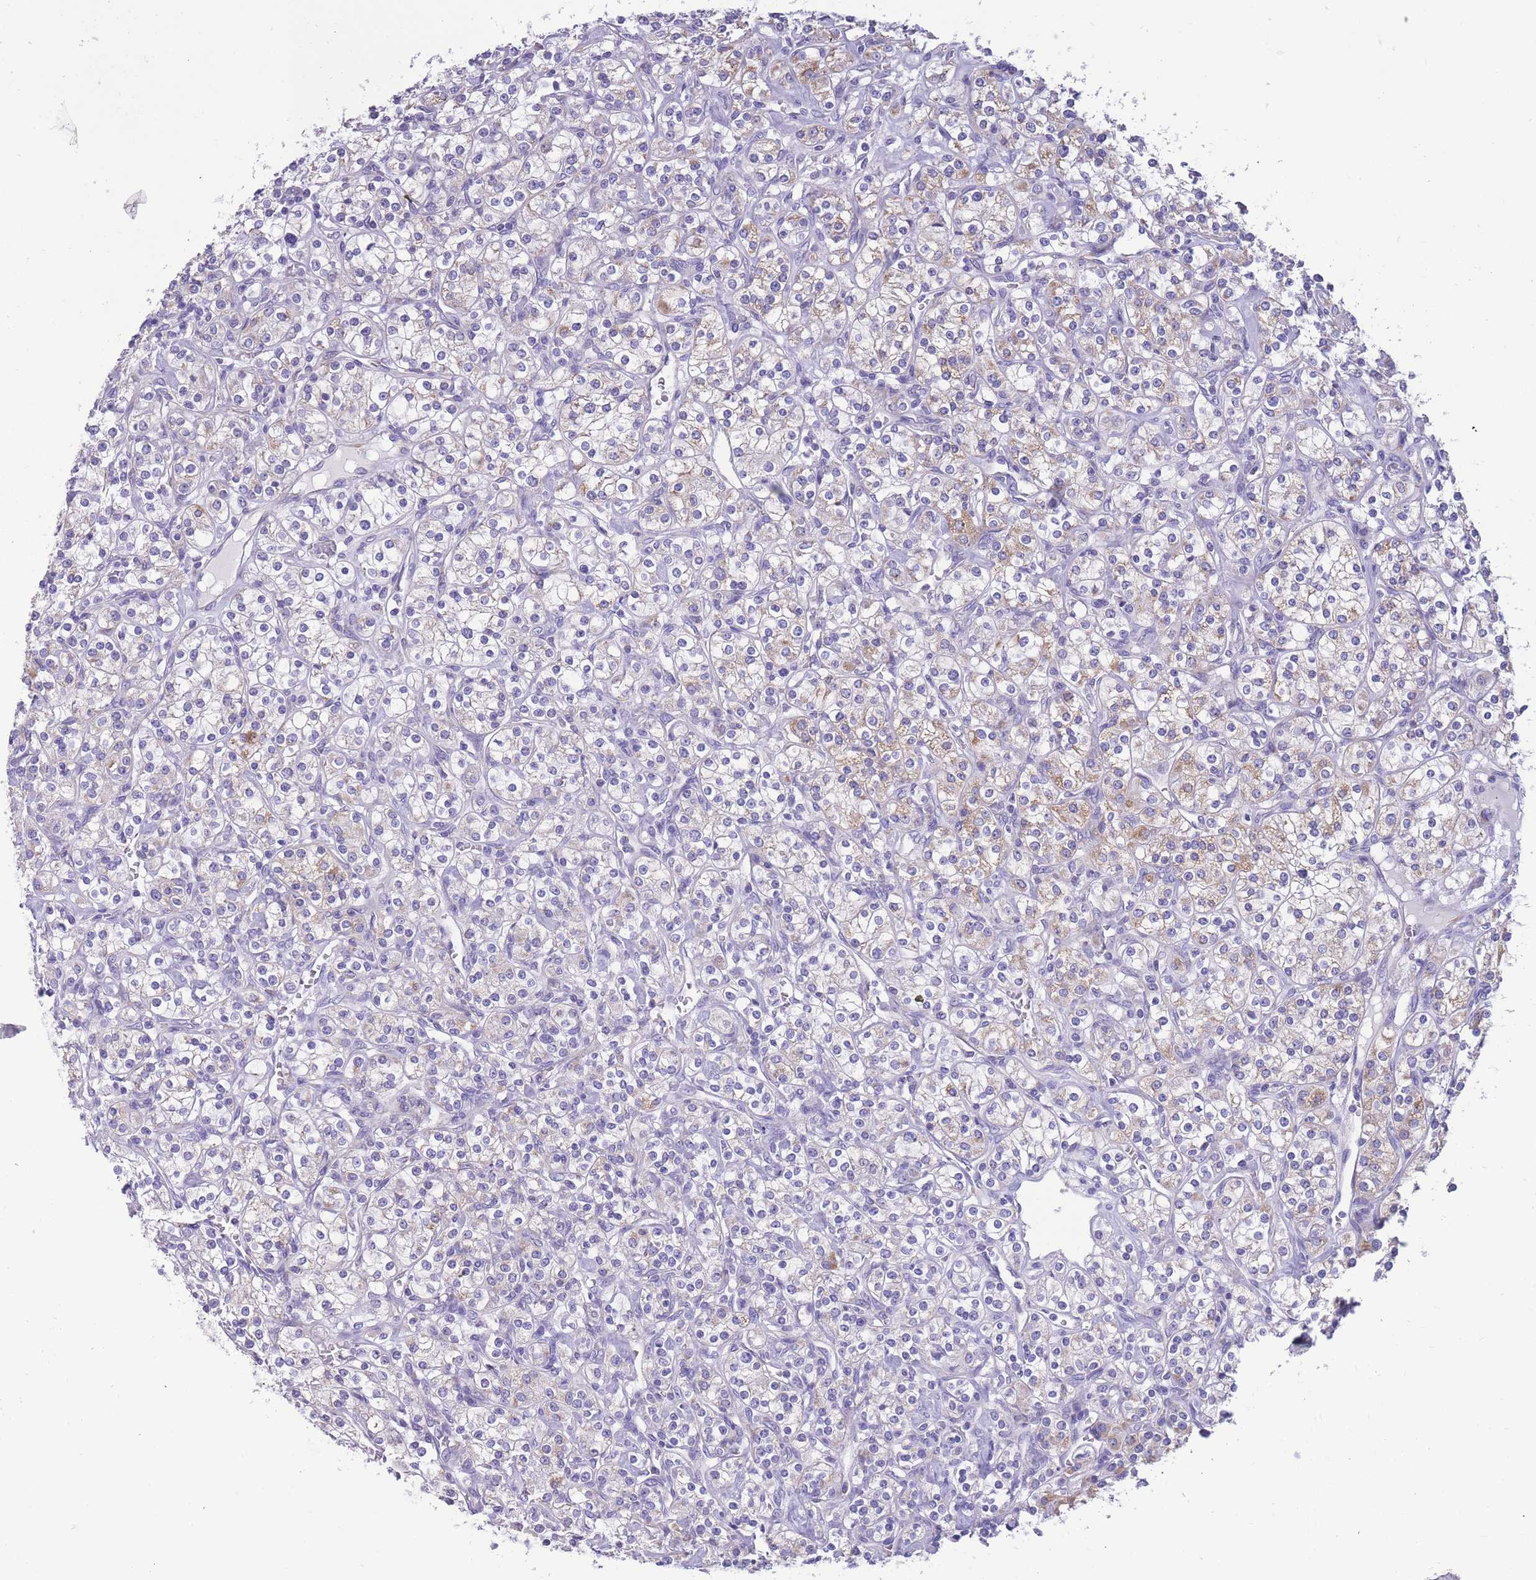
{"staining": {"intensity": "weak", "quantity": "<25%", "location": "cytoplasmic/membranous"}, "tissue": "renal cancer", "cell_type": "Tumor cells", "image_type": "cancer", "snomed": [{"axis": "morphology", "description": "Adenocarcinoma, NOS"}, {"axis": "topography", "description": "Kidney"}], "caption": "A micrograph of human adenocarcinoma (renal) is negative for staining in tumor cells.", "gene": "INTS2", "patient": {"sex": "male", "age": 77}}